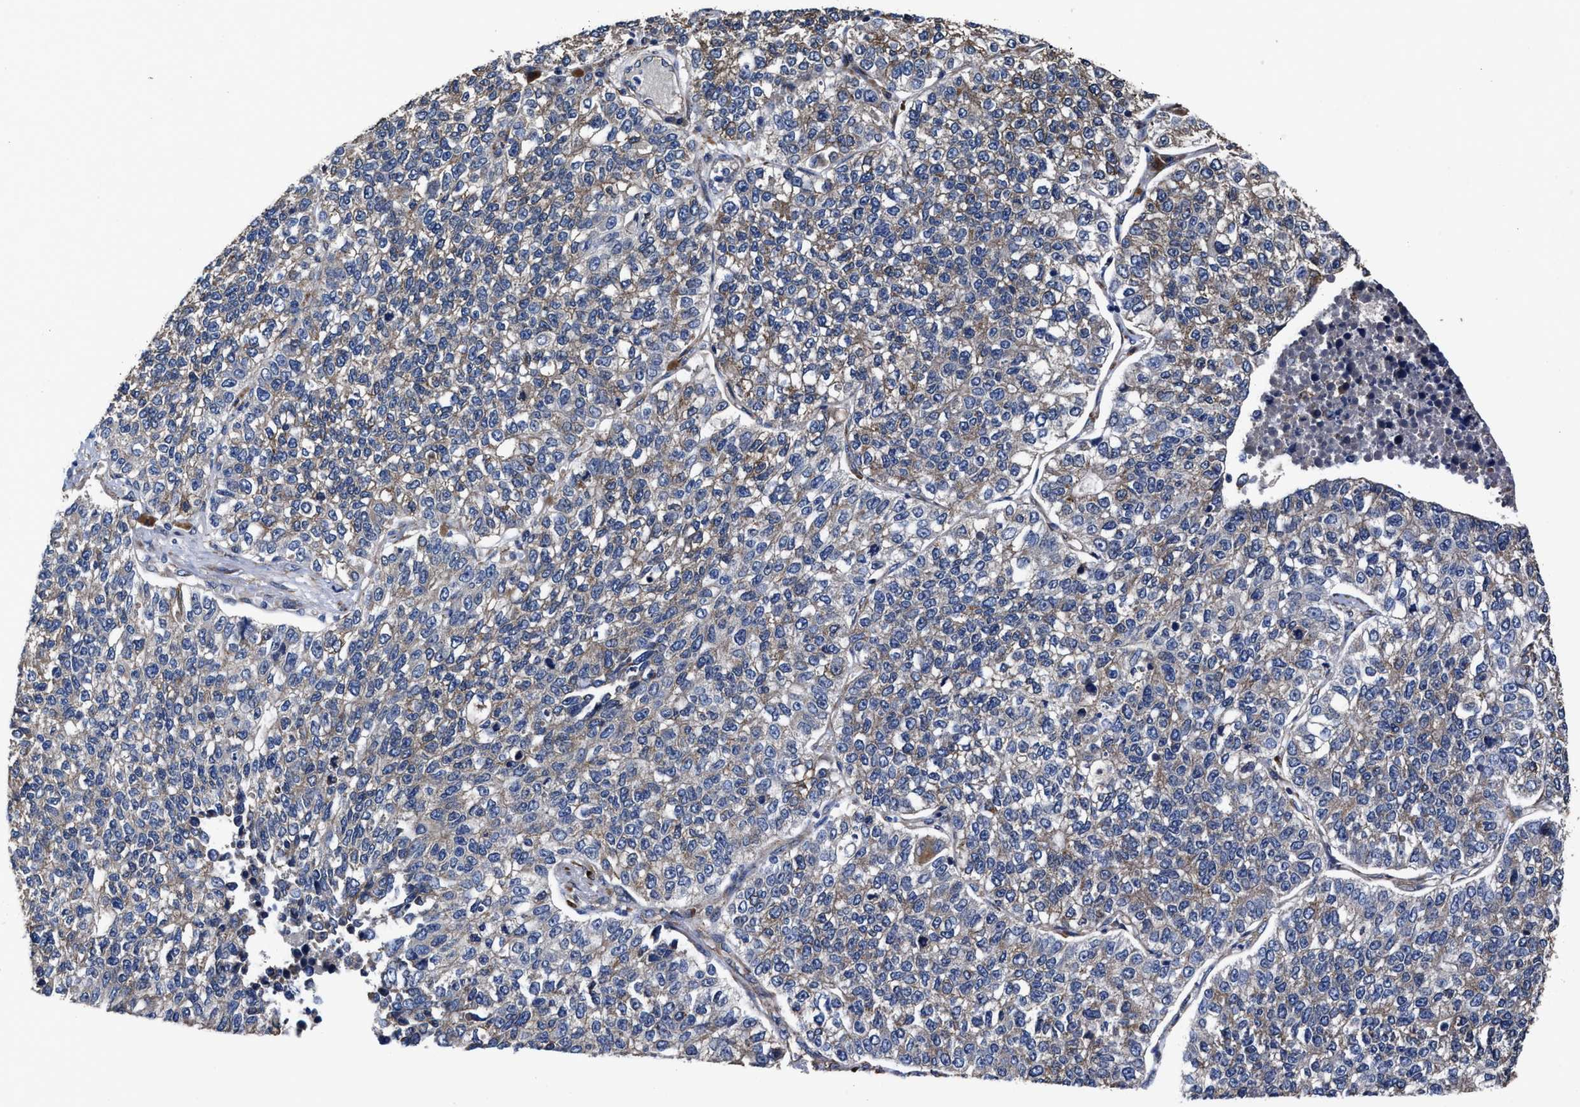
{"staining": {"intensity": "weak", "quantity": ">75%", "location": "cytoplasmic/membranous"}, "tissue": "lung cancer", "cell_type": "Tumor cells", "image_type": "cancer", "snomed": [{"axis": "morphology", "description": "Adenocarcinoma, NOS"}, {"axis": "topography", "description": "Lung"}], "caption": "Tumor cells reveal low levels of weak cytoplasmic/membranous expression in about >75% of cells in lung adenocarcinoma.", "gene": "IDNK", "patient": {"sex": "male", "age": 49}}